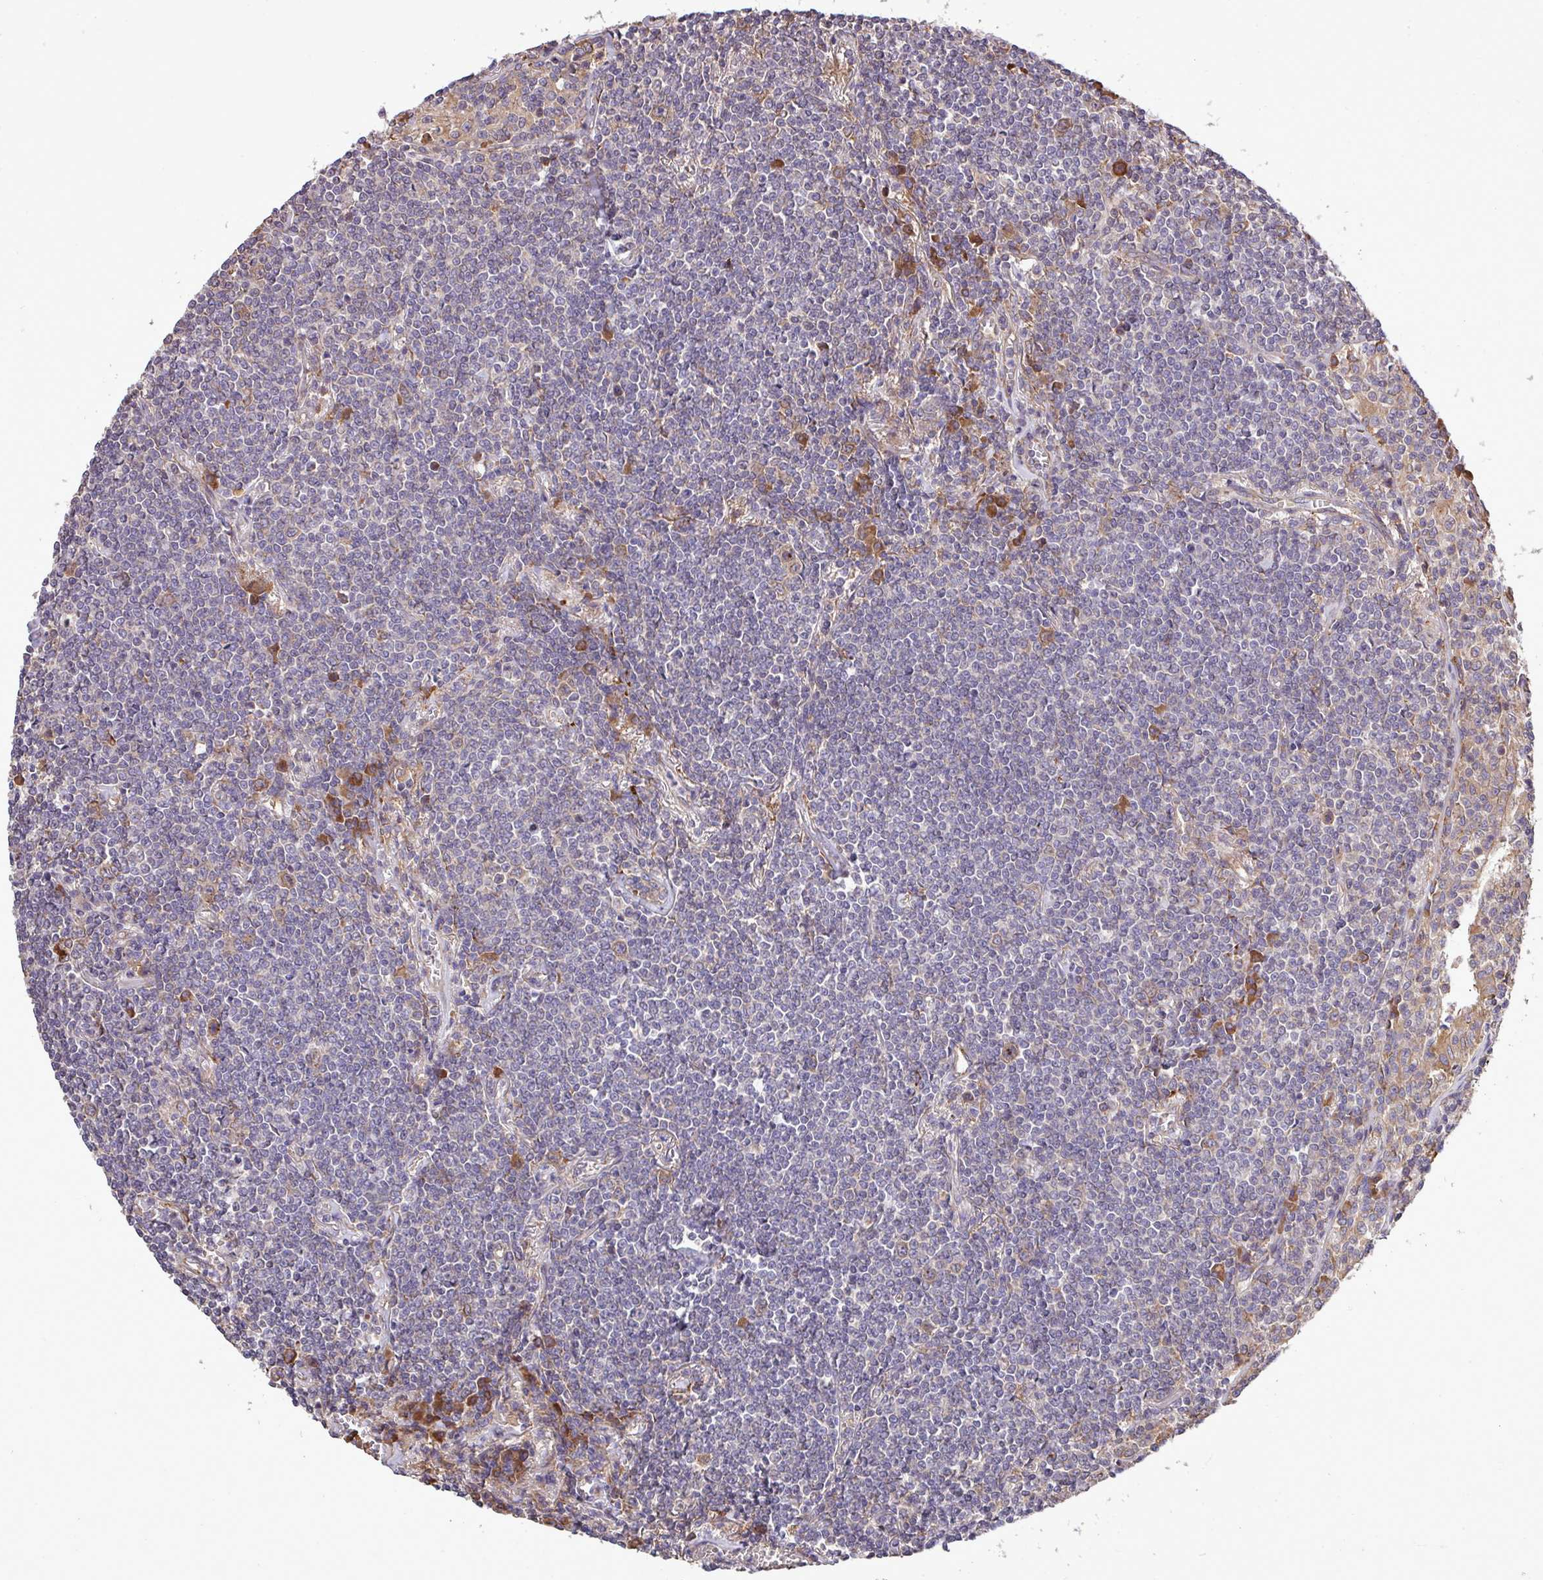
{"staining": {"intensity": "negative", "quantity": "none", "location": "none"}, "tissue": "lymphoma", "cell_type": "Tumor cells", "image_type": "cancer", "snomed": [{"axis": "morphology", "description": "Malignant lymphoma, non-Hodgkin's type, Low grade"}, {"axis": "topography", "description": "Lung"}], "caption": "This is an immunohistochemistry micrograph of human malignant lymphoma, non-Hodgkin's type (low-grade). There is no expression in tumor cells.", "gene": "MEGF6", "patient": {"sex": "female", "age": 71}}